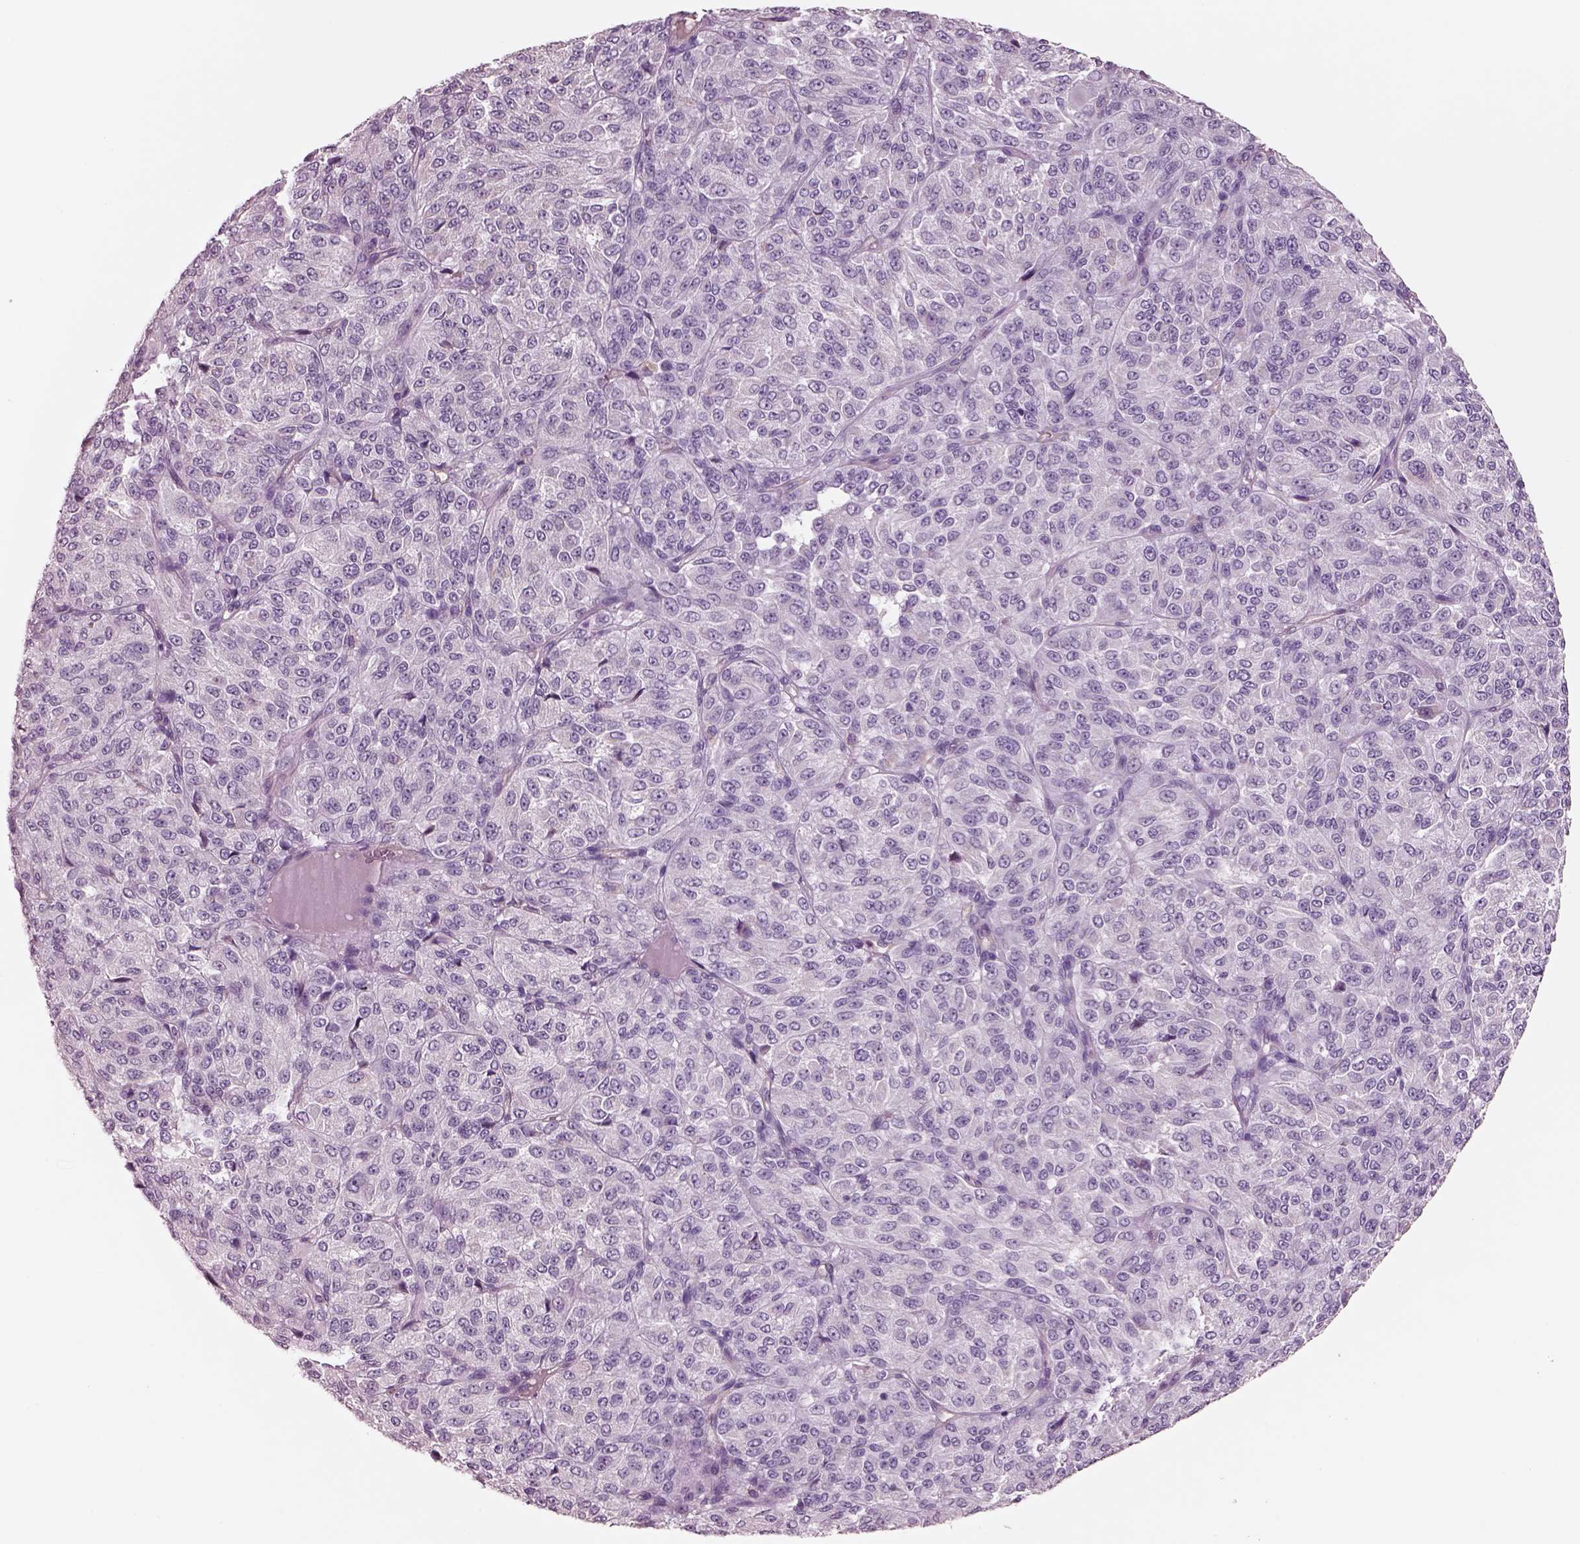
{"staining": {"intensity": "negative", "quantity": "none", "location": "none"}, "tissue": "melanoma", "cell_type": "Tumor cells", "image_type": "cancer", "snomed": [{"axis": "morphology", "description": "Malignant melanoma, Metastatic site"}, {"axis": "topography", "description": "Brain"}], "caption": "Tumor cells are negative for brown protein staining in malignant melanoma (metastatic site).", "gene": "IGLL1", "patient": {"sex": "female", "age": 56}}